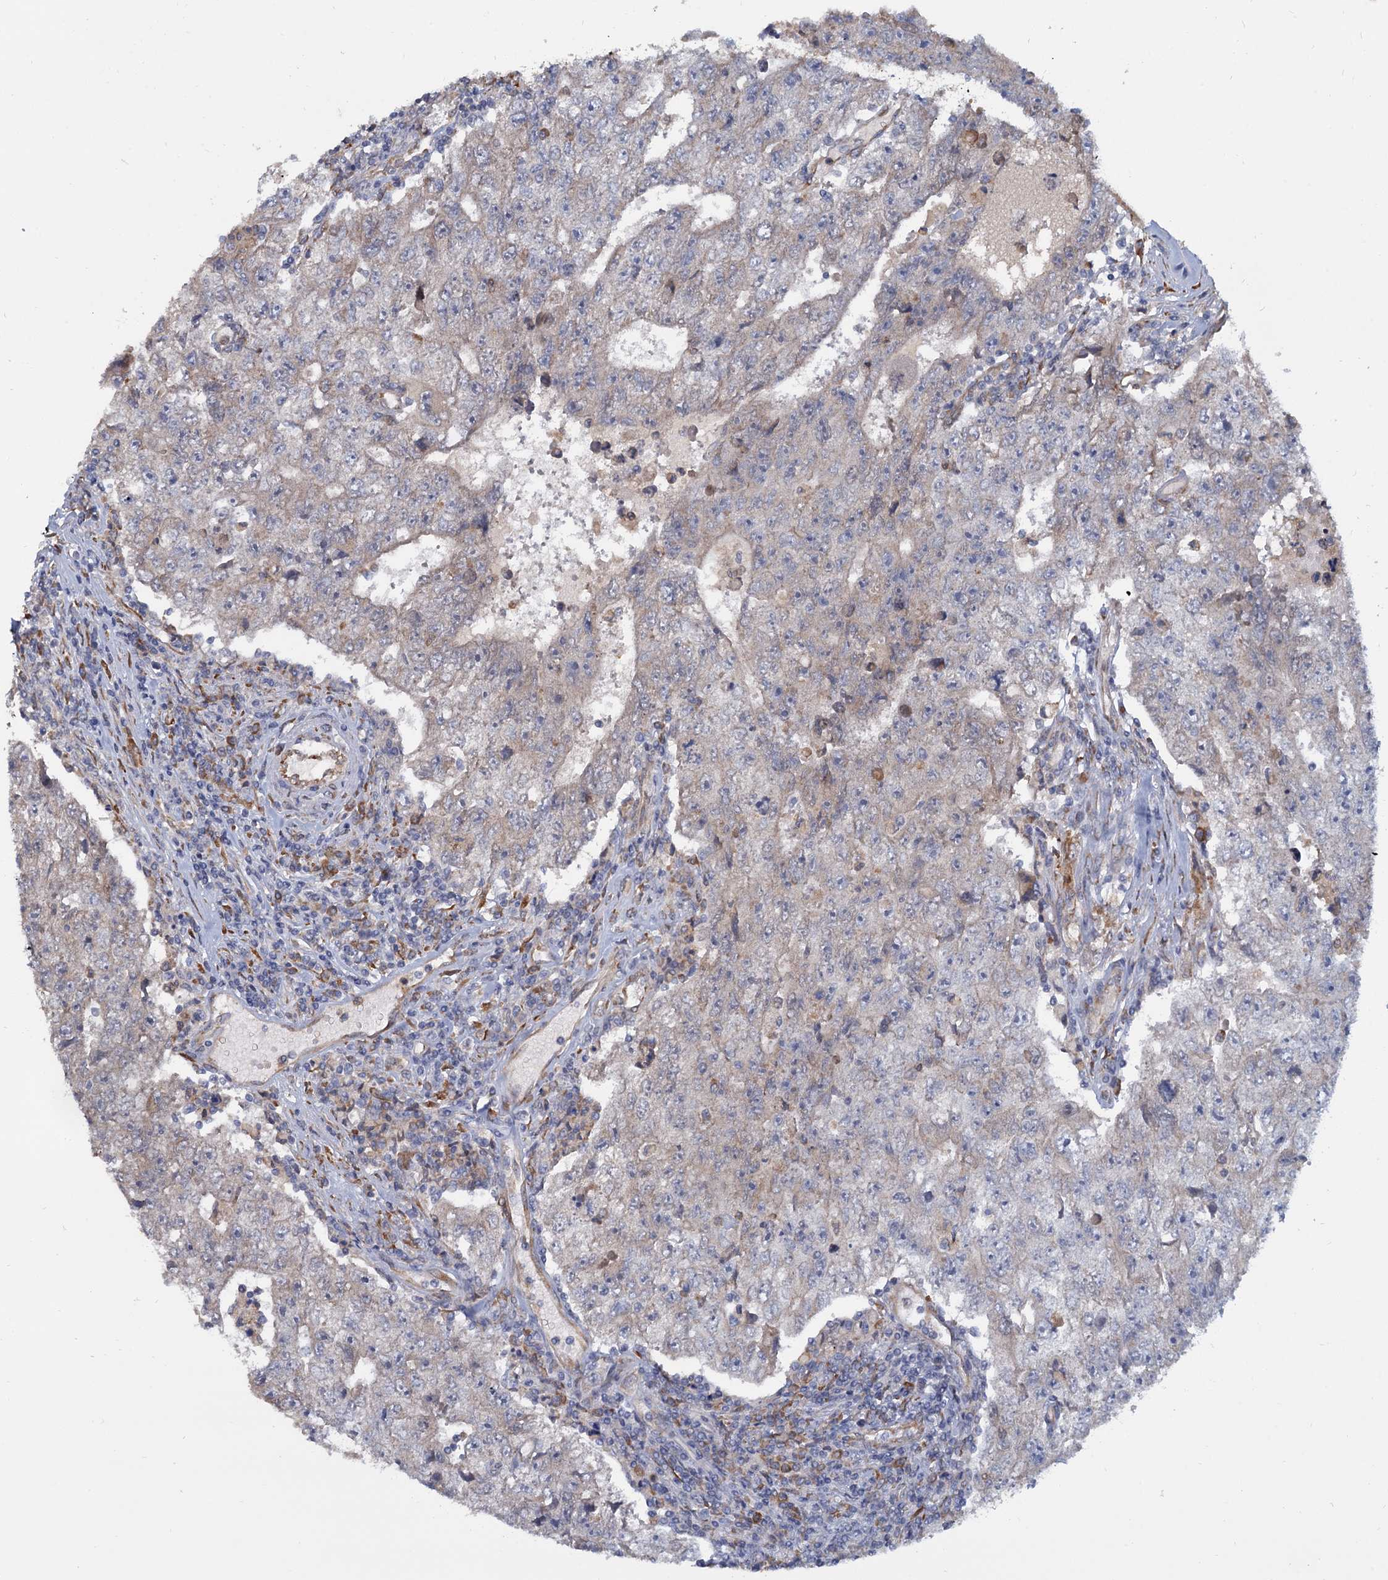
{"staining": {"intensity": "weak", "quantity": "<25%", "location": "cytoplasmic/membranous"}, "tissue": "testis cancer", "cell_type": "Tumor cells", "image_type": "cancer", "snomed": [{"axis": "morphology", "description": "Carcinoma, Embryonal, NOS"}, {"axis": "topography", "description": "Testis"}], "caption": "A micrograph of human testis cancer (embryonal carcinoma) is negative for staining in tumor cells. (DAB (3,3'-diaminobenzidine) immunohistochemistry, high magnification).", "gene": "LRRC51", "patient": {"sex": "male", "age": 17}}